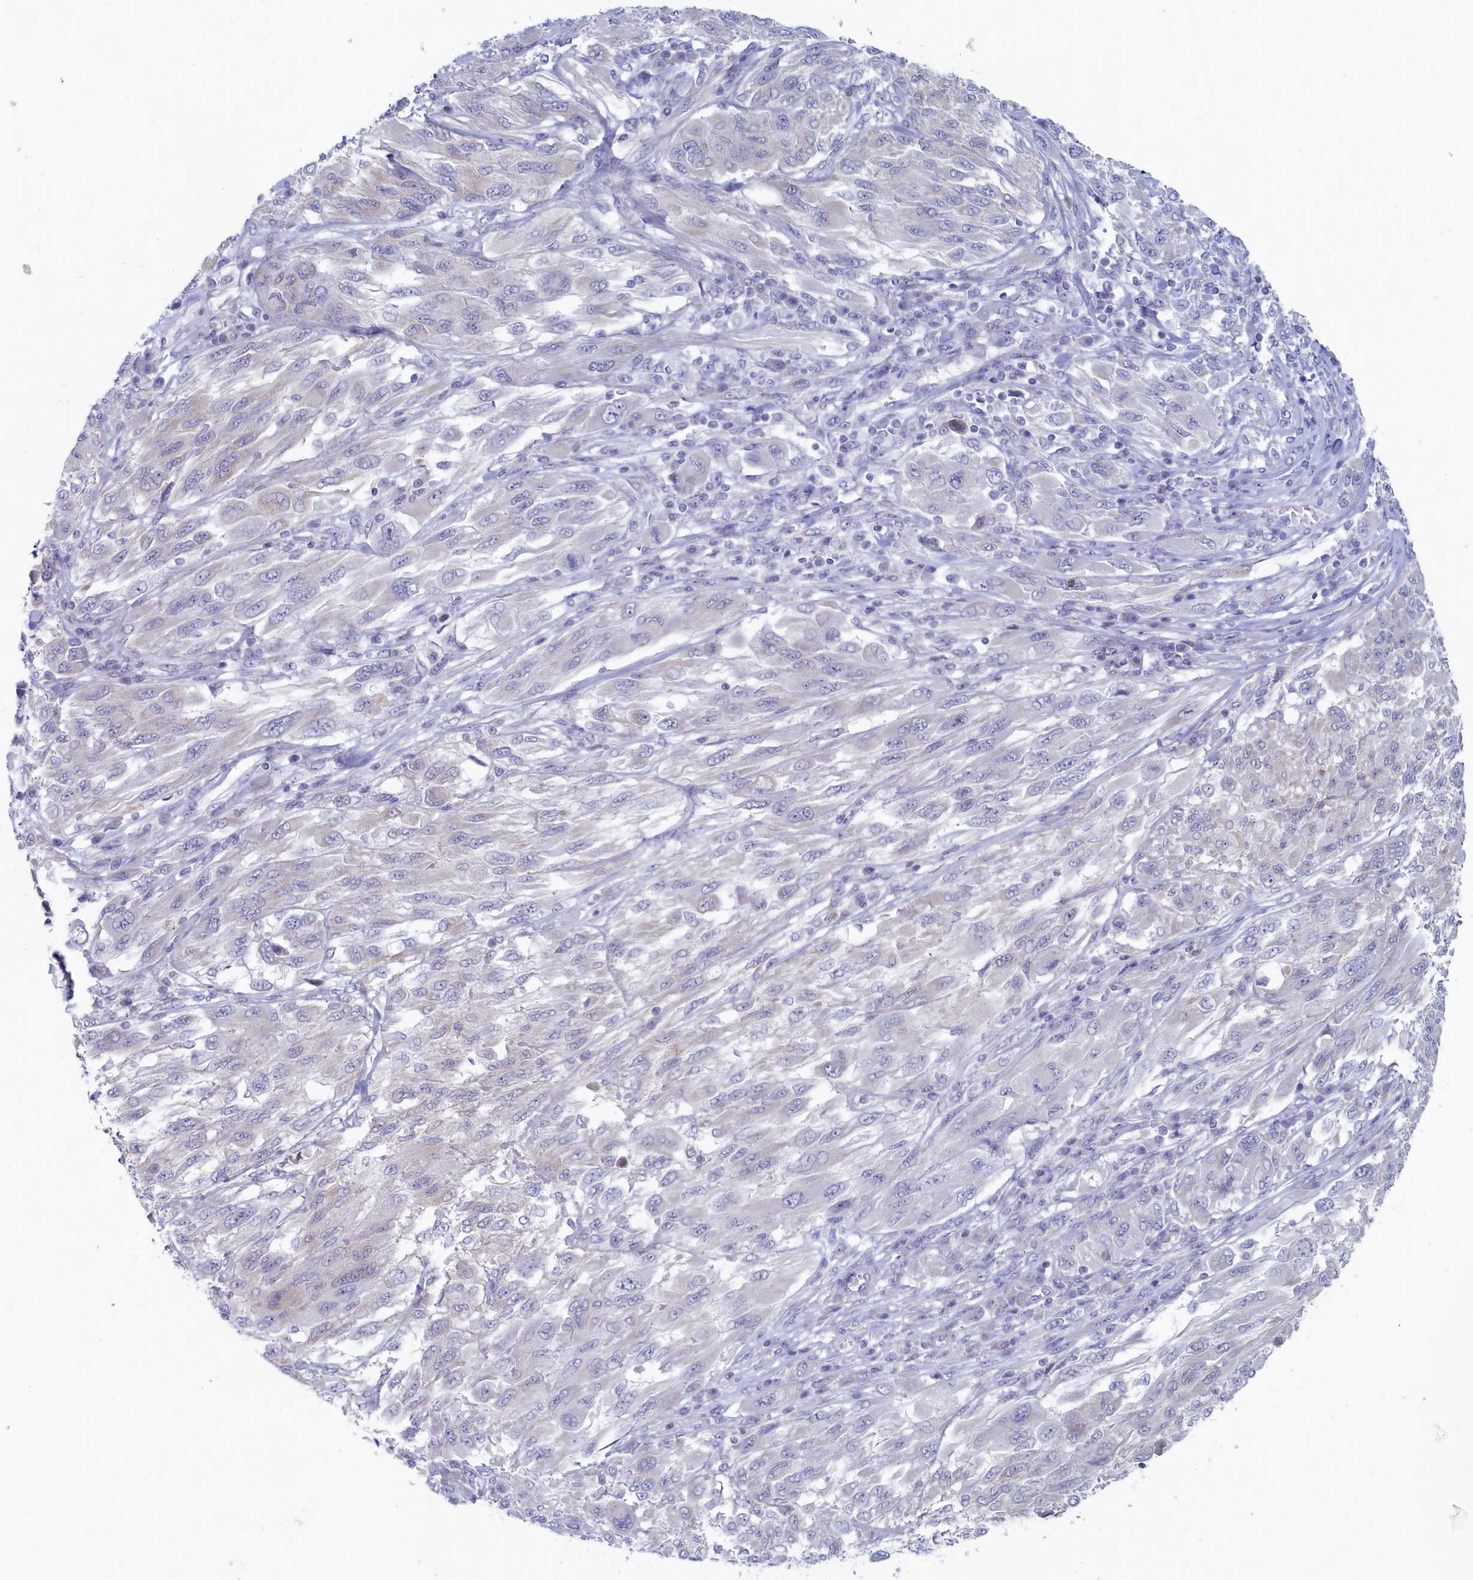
{"staining": {"intensity": "negative", "quantity": "none", "location": "none"}, "tissue": "melanoma", "cell_type": "Tumor cells", "image_type": "cancer", "snomed": [{"axis": "morphology", "description": "Malignant melanoma, NOS"}, {"axis": "topography", "description": "Skin"}], "caption": "Tumor cells are negative for brown protein staining in malignant melanoma.", "gene": "WDR76", "patient": {"sex": "female", "age": 91}}